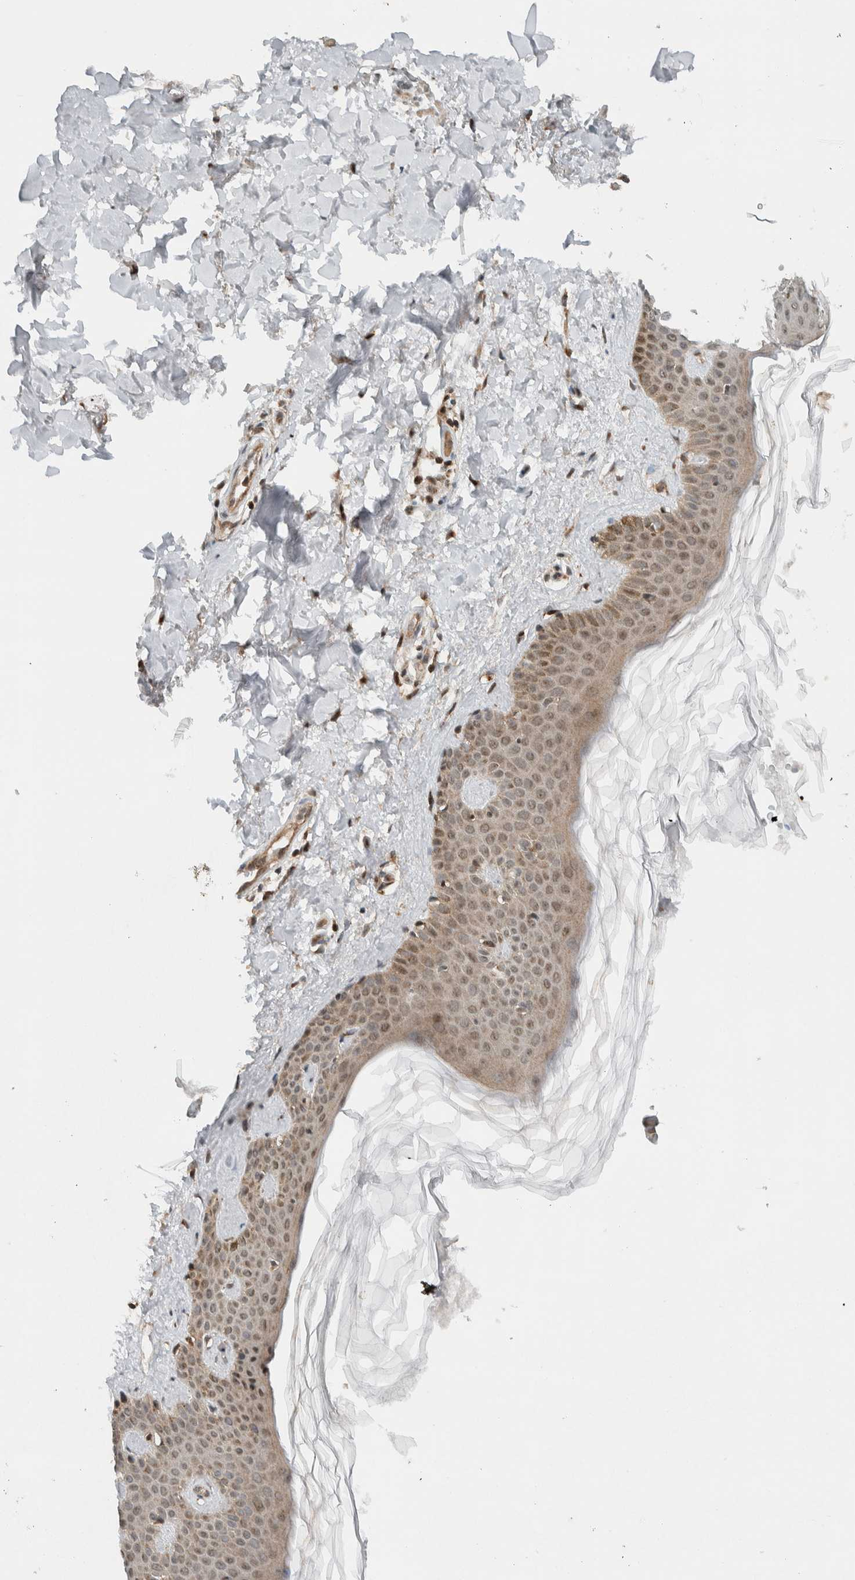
{"staining": {"intensity": "strong", "quantity": ">75%", "location": "cytoplasmic/membranous"}, "tissue": "skin", "cell_type": "Fibroblasts", "image_type": "normal", "snomed": [{"axis": "morphology", "description": "Normal tissue, NOS"}, {"axis": "topography", "description": "Skin"}], "caption": "The image shows immunohistochemical staining of normal skin. There is strong cytoplasmic/membranous staining is present in approximately >75% of fibroblasts. (brown staining indicates protein expression, while blue staining denotes nuclei).", "gene": "KLHL6", "patient": {"sex": "male", "age": 67}}